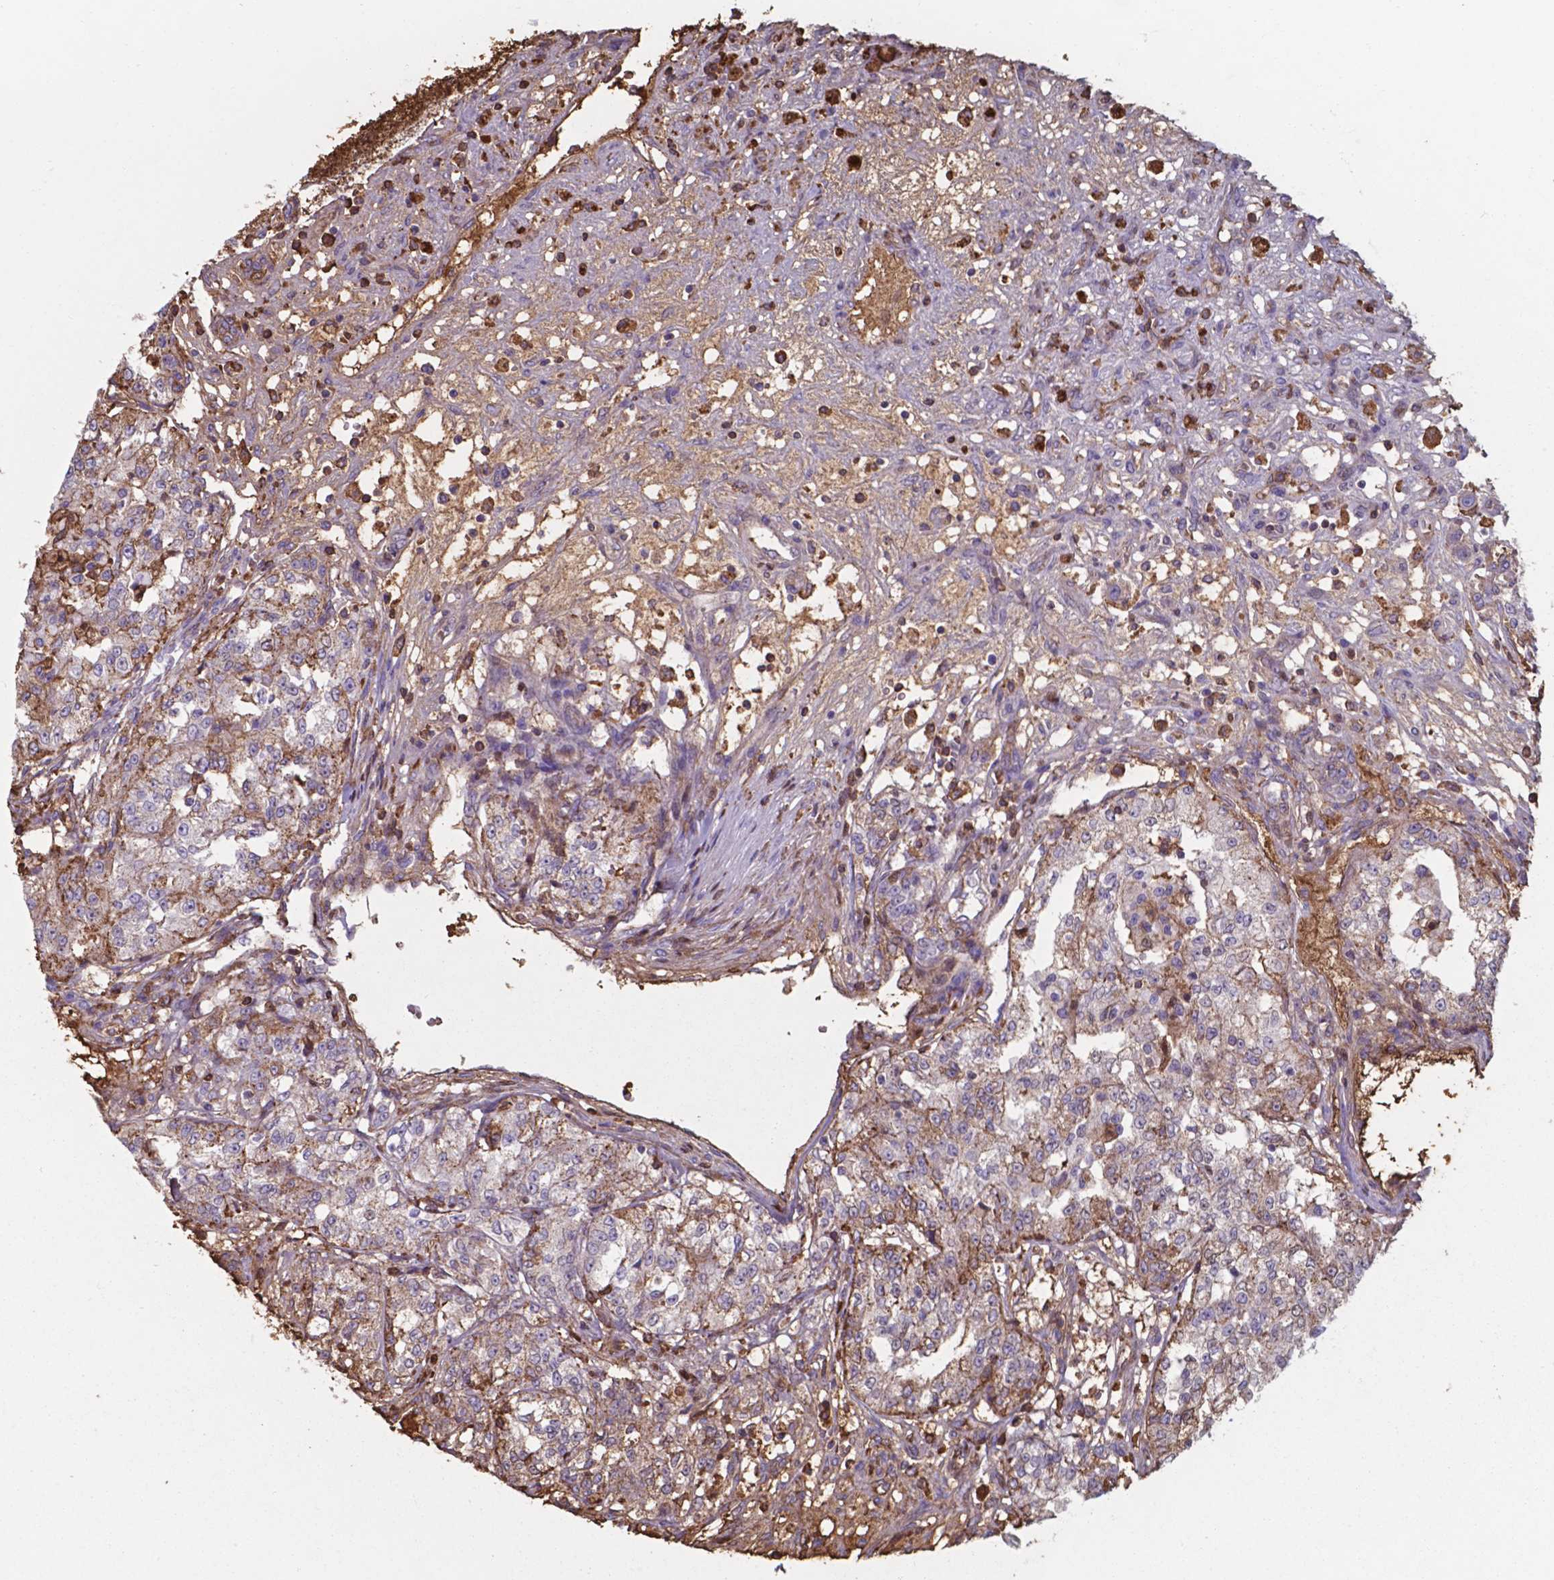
{"staining": {"intensity": "moderate", "quantity": "25%-75%", "location": "cytoplasmic/membranous"}, "tissue": "renal cancer", "cell_type": "Tumor cells", "image_type": "cancer", "snomed": [{"axis": "morphology", "description": "Adenocarcinoma, NOS"}, {"axis": "topography", "description": "Kidney"}], "caption": "Protein expression analysis of human renal cancer reveals moderate cytoplasmic/membranous expression in approximately 25%-75% of tumor cells. (DAB = brown stain, brightfield microscopy at high magnification).", "gene": "SERPINA1", "patient": {"sex": "female", "age": 63}}